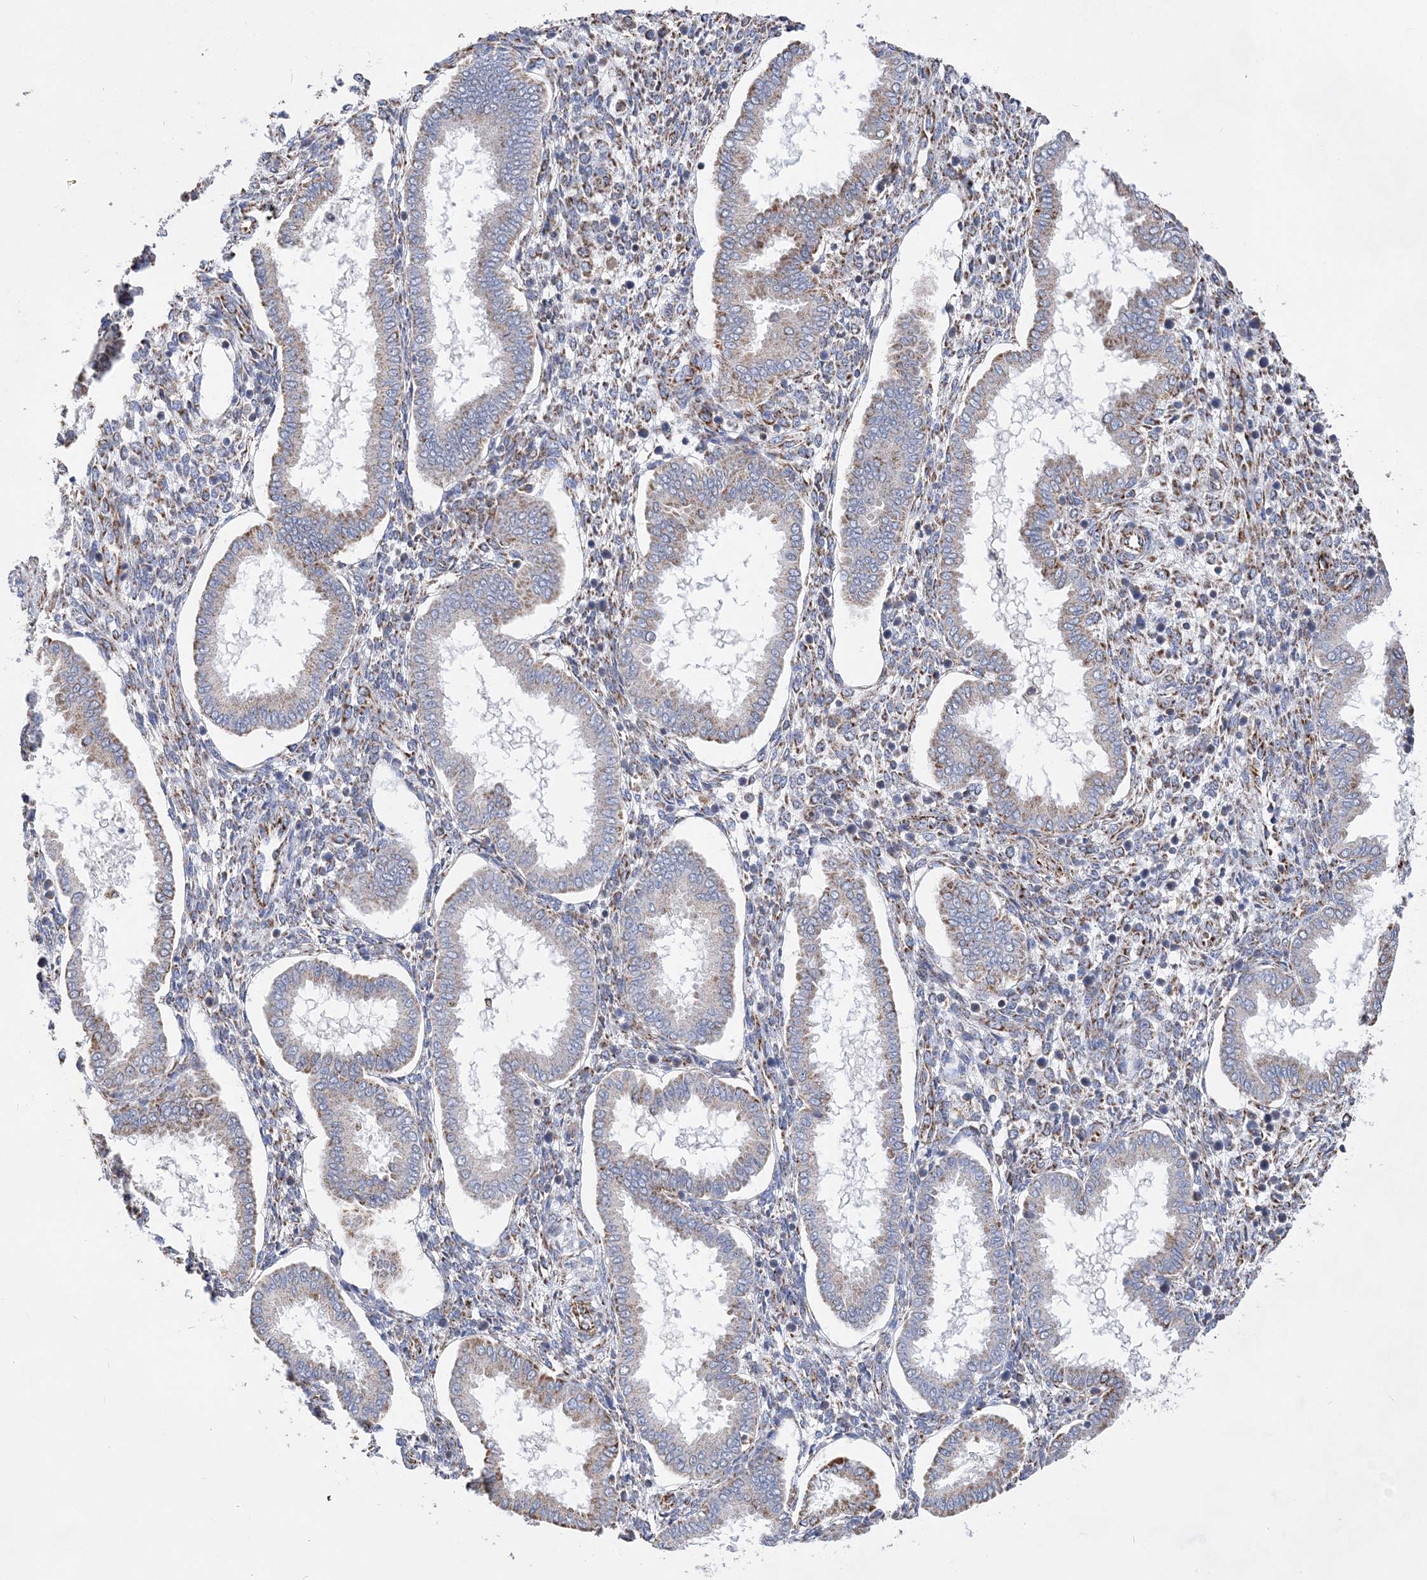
{"staining": {"intensity": "moderate", "quantity": "<25%", "location": "cytoplasmic/membranous"}, "tissue": "endometrium", "cell_type": "Cells in endometrial stroma", "image_type": "normal", "snomed": [{"axis": "morphology", "description": "Normal tissue, NOS"}, {"axis": "topography", "description": "Endometrium"}], "caption": "DAB (3,3'-diaminobenzidine) immunohistochemical staining of normal human endometrium demonstrates moderate cytoplasmic/membranous protein positivity in approximately <25% of cells in endometrial stroma. The protein is shown in brown color, while the nuclei are stained blue.", "gene": "ACOT9", "patient": {"sex": "female", "age": 24}}